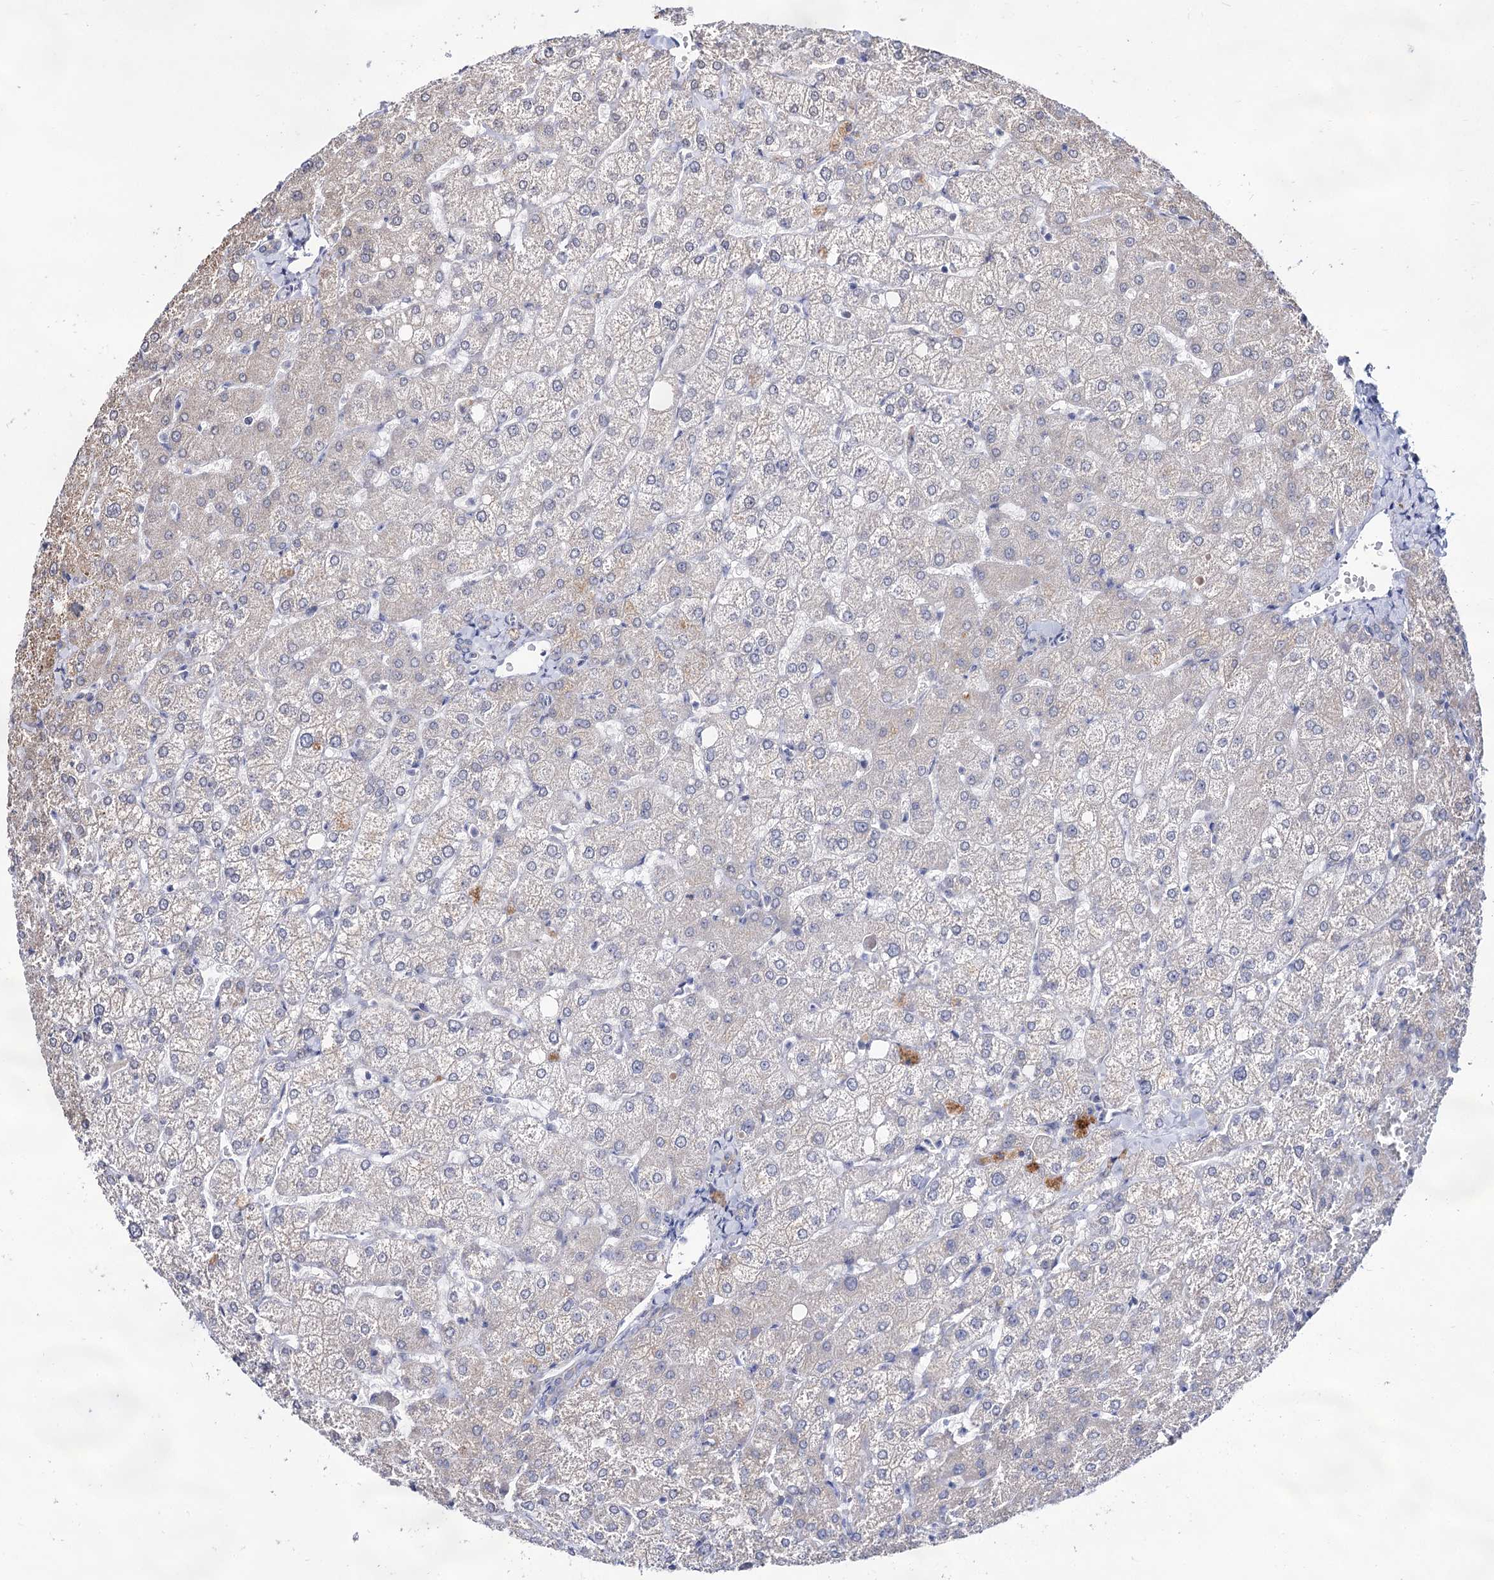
{"staining": {"intensity": "negative", "quantity": "none", "location": "none"}, "tissue": "liver", "cell_type": "Cholangiocytes", "image_type": "normal", "snomed": [{"axis": "morphology", "description": "Normal tissue, NOS"}, {"axis": "topography", "description": "Liver"}], "caption": "Immunohistochemistry (IHC) histopathology image of unremarkable human liver stained for a protein (brown), which displays no expression in cholangiocytes.", "gene": "ARFIP2", "patient": {"sex": "female", "age": 54}}